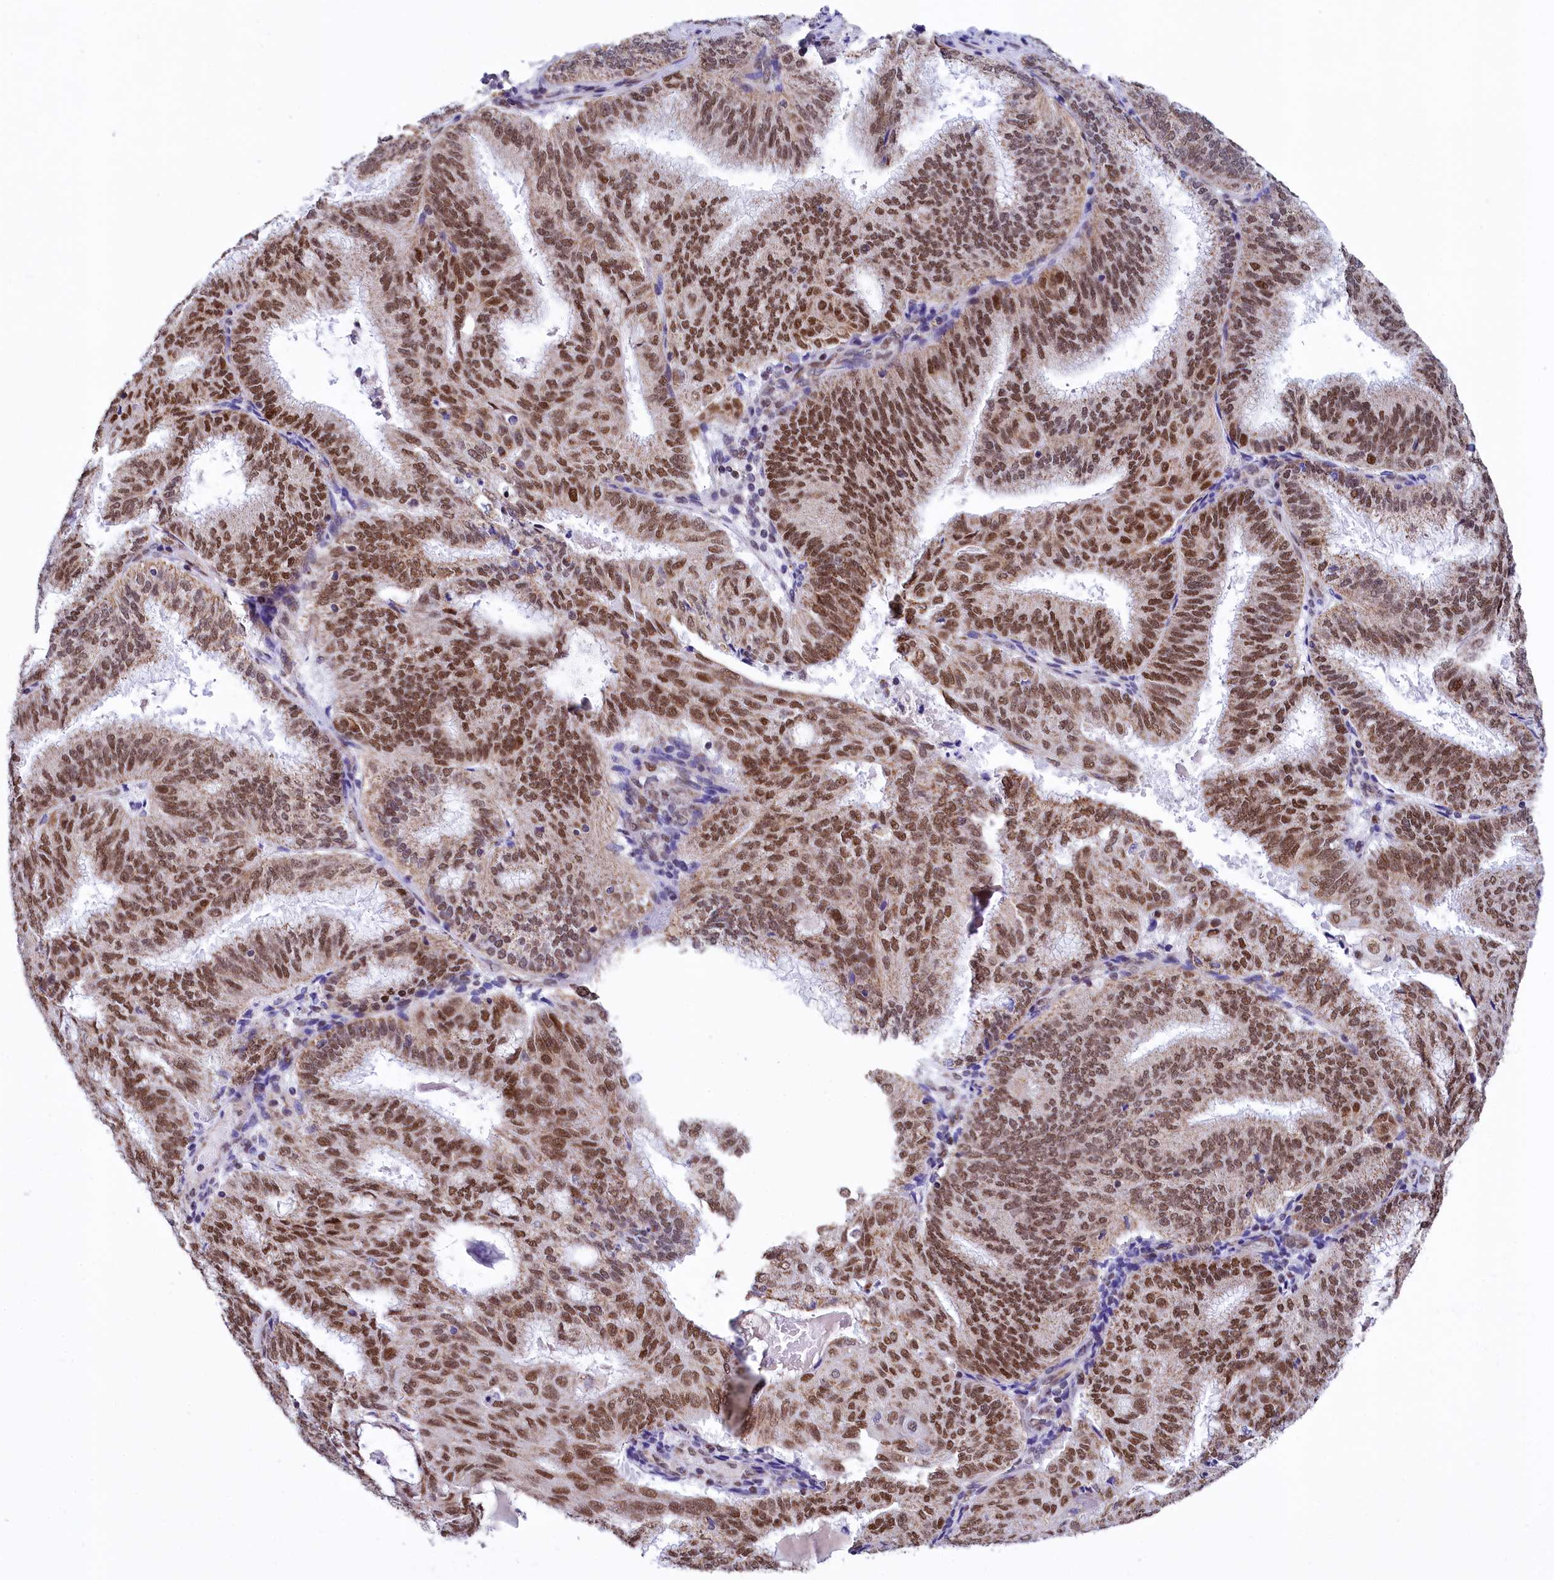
{"staining": {"intensity": "strong", "quantity": ">75%", "location": "cytoplasmic/membranous,nuclear"}, "tissue": "endometrial cancer", "cell_type": "Tumor cells", "image_type": "cancer", "snomed": [{"axis": "morphology", "description": "Adenocarcinoma, NOS"}, {"axis": "topography", "description": "Endometrium"}], "caption": "About >75% of tumor cells in endometrial adenocarcinoma display strong cytoplasmic/membranous and nuclear protein staining as visualized by brown immunohistochemical staining.", "gene": "MORN3", "patient": {"sex": "female", "age": 49}}